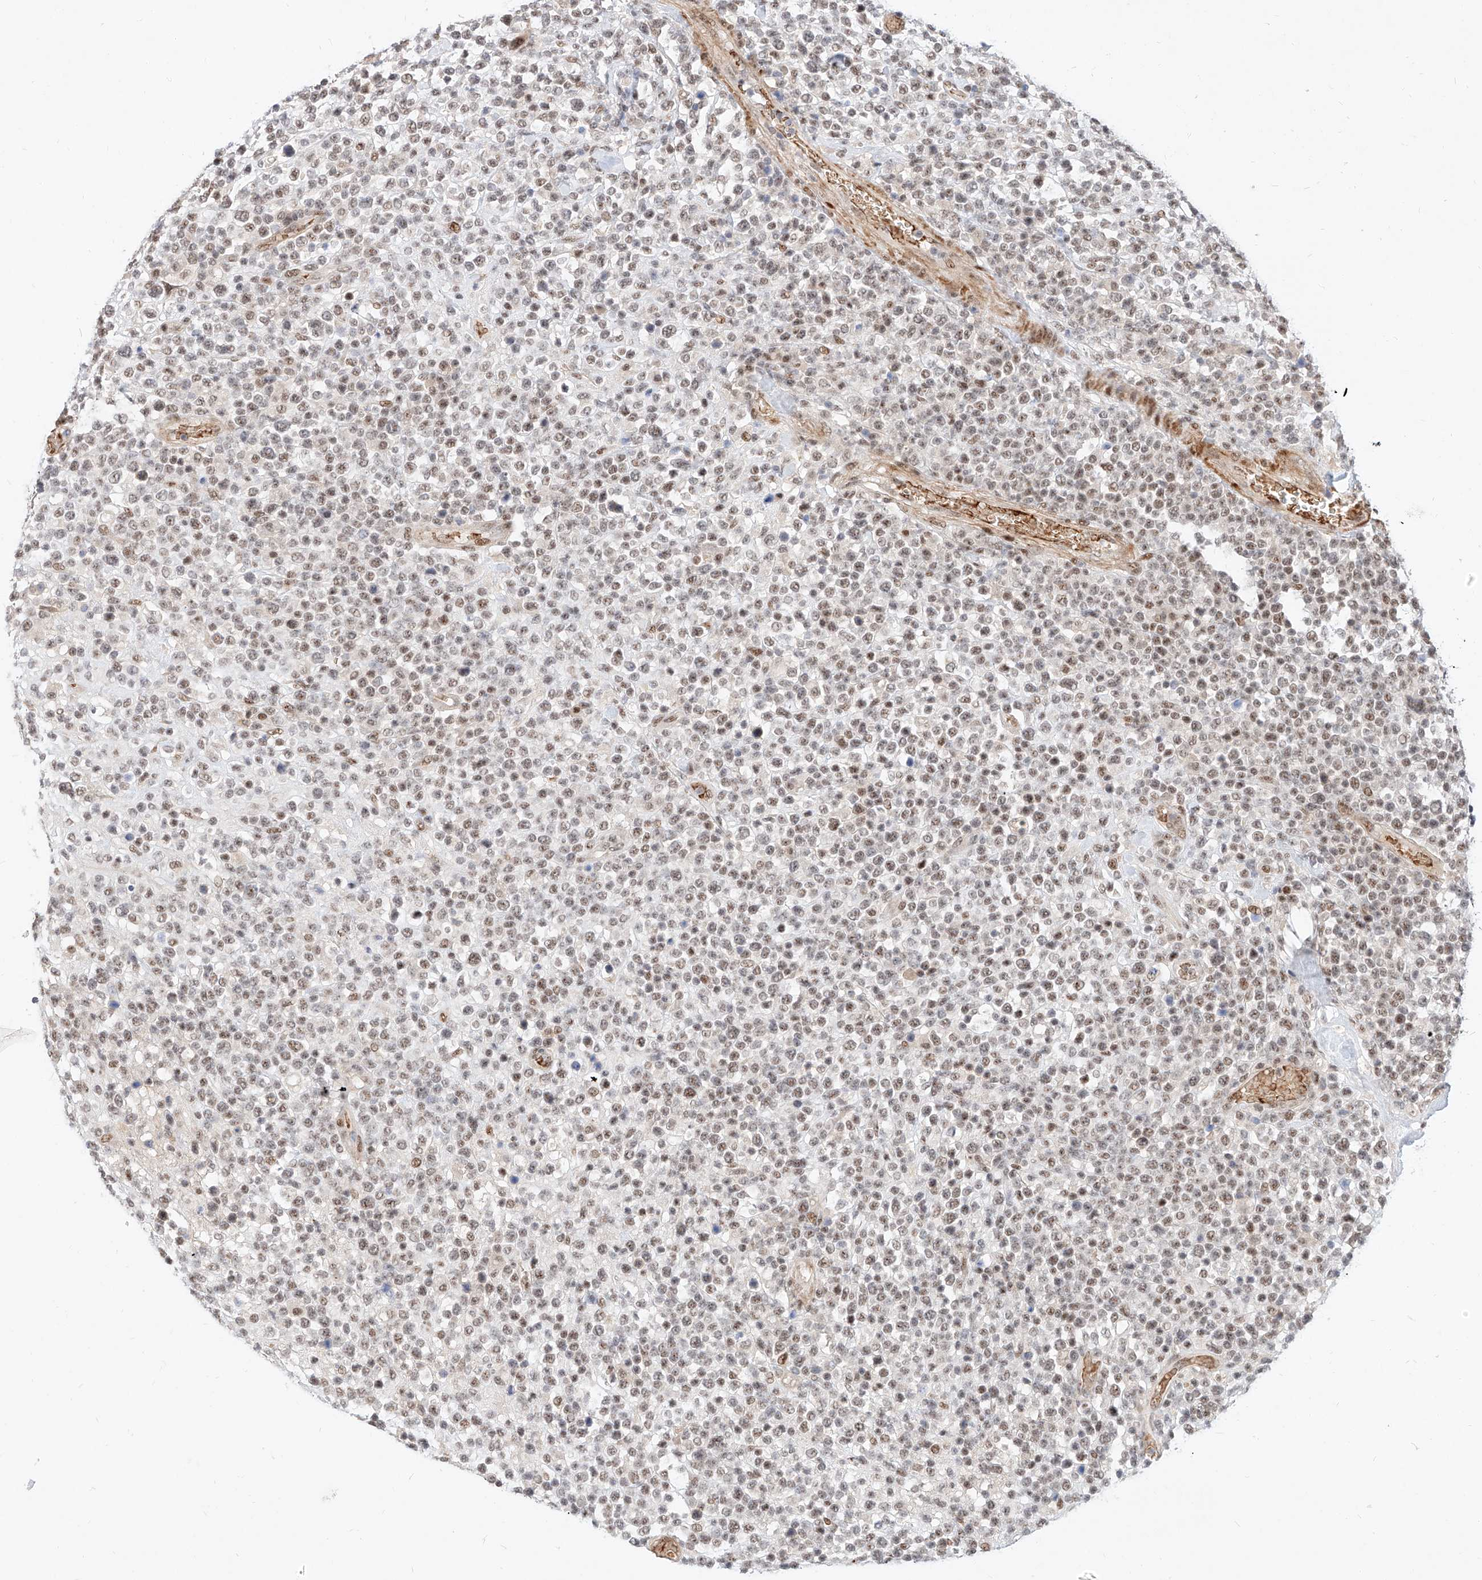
{"staining": {"intensity": "weak", "quantity": ">75%", "location": "nuclear"}, "tissue": "lymphoma", "cell_type": "Tumor cells", "image_type": "cancer", "snomed": [{"axis": "morphology", "description": "Malignant lymphoma, non-Hodgkin's type, High grade"}, {"axis": "topography", "description": "Colon"}], "caption": "Malignant lymphoma, non-Hodgkin's type (high-grade) was stained to show a protein in brown. There is low levels of weak nuclear expression in approximately >75% of tumor cells.", "gene": "CBX8", "patient": {"sex": "female", "age": 53}}